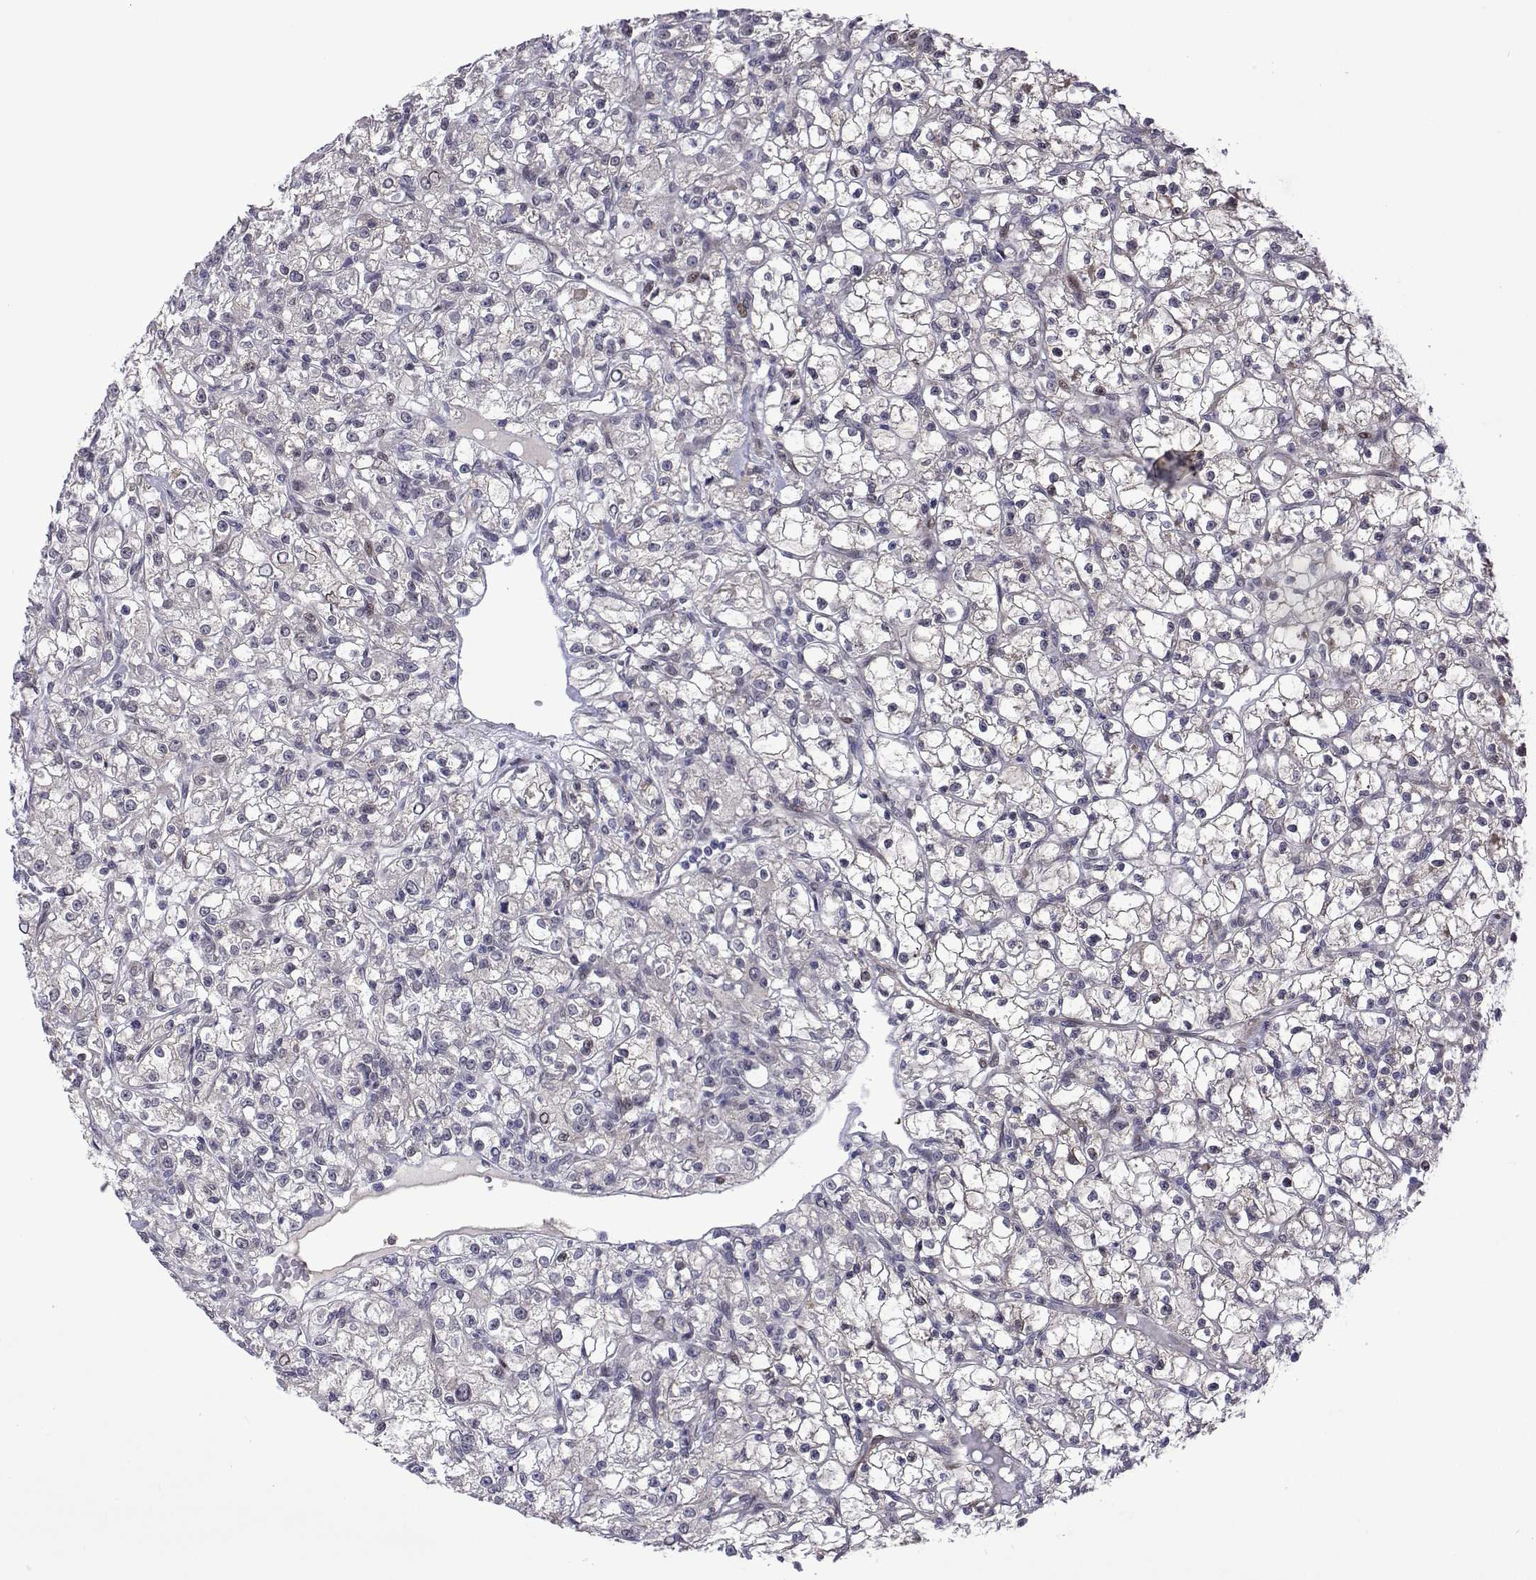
{"staining": {"intensity": "negative", "quantity": "none", "location": "none"}, "tissue": "renal cancer", "cell_type": "Tumor cells", "image_type": "cancer", "snomed": [{"axis": "morphology", "description": "Adenocarcinoma, NOS"}, {"axis": "topography", "description": "Kidney"}], "caption": "Immunohistochemistry (IHC) of adenocarcinoma (renal) shows no staining in tumor cells.", "gene": "EFCAB3", "patient": {"sex": "female", "age": 59}}